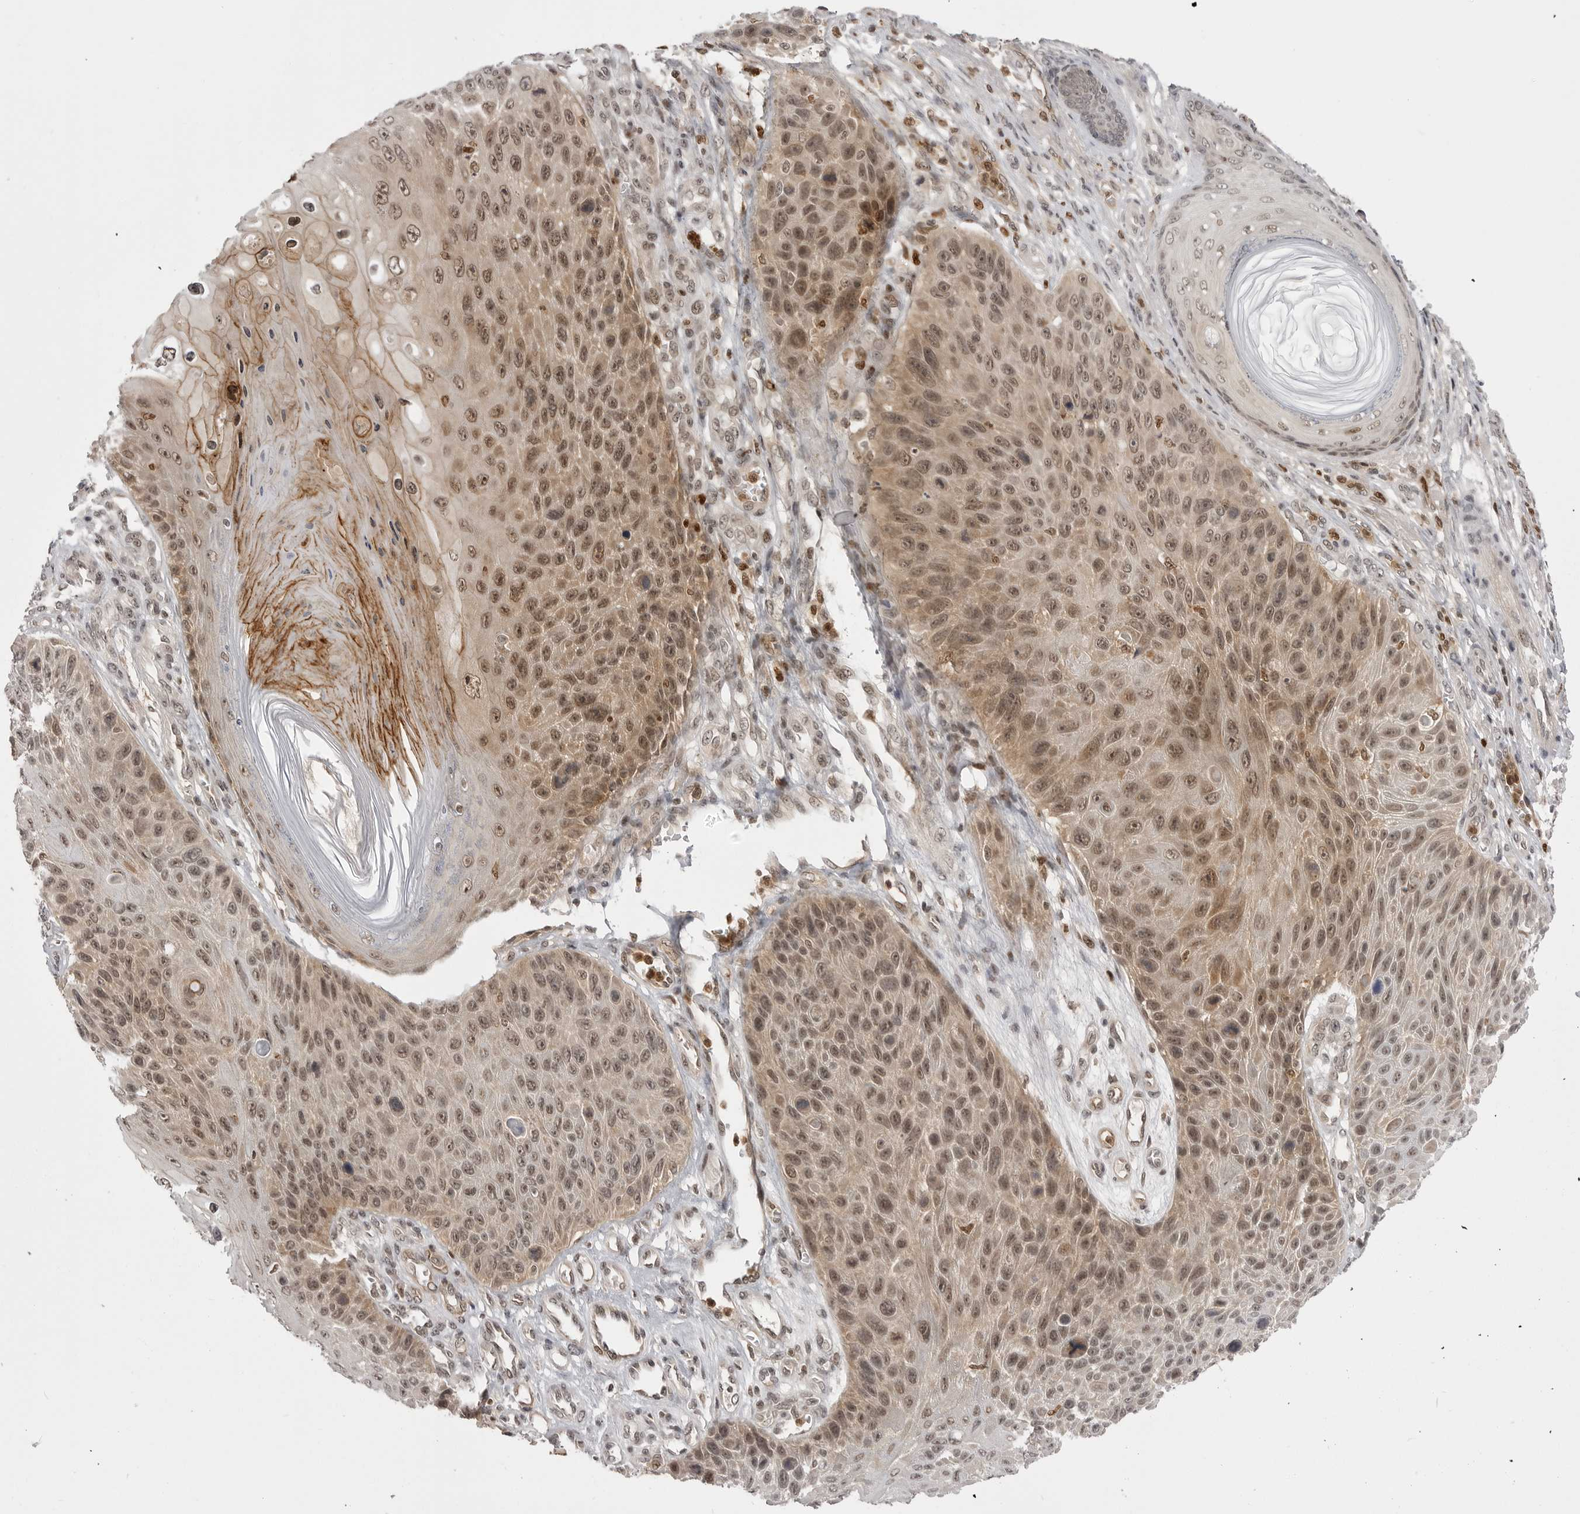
{"staining": {"intensity": "moderate", "quantity": "25%-75%", "location": "cytoplasmic/membranous,nuclear"}, "tissue": "skin cancer", "cell_type": "Tumor cells", "image_type": "cancer", "snomed": [{"axis": "morphology", "description": "Squamous cell carcinoma, NOS"}, {"axis": "topography", "description": "Skin"}], "caption": "Squamous cell carcinoma (skin) tissue displays moderate cytoplasmic/membranous and nuclear positivity in about 25%-75% of tumor cells, visualized by immunohistochemistry. The staining was performed using DAB to visualize the protein expression in brown, while the nuclei were stained in blue with hematoxylin (Magnification: 20x).", "gene": "PTK2B", "patient": {"sex": "female", "age": 88}}